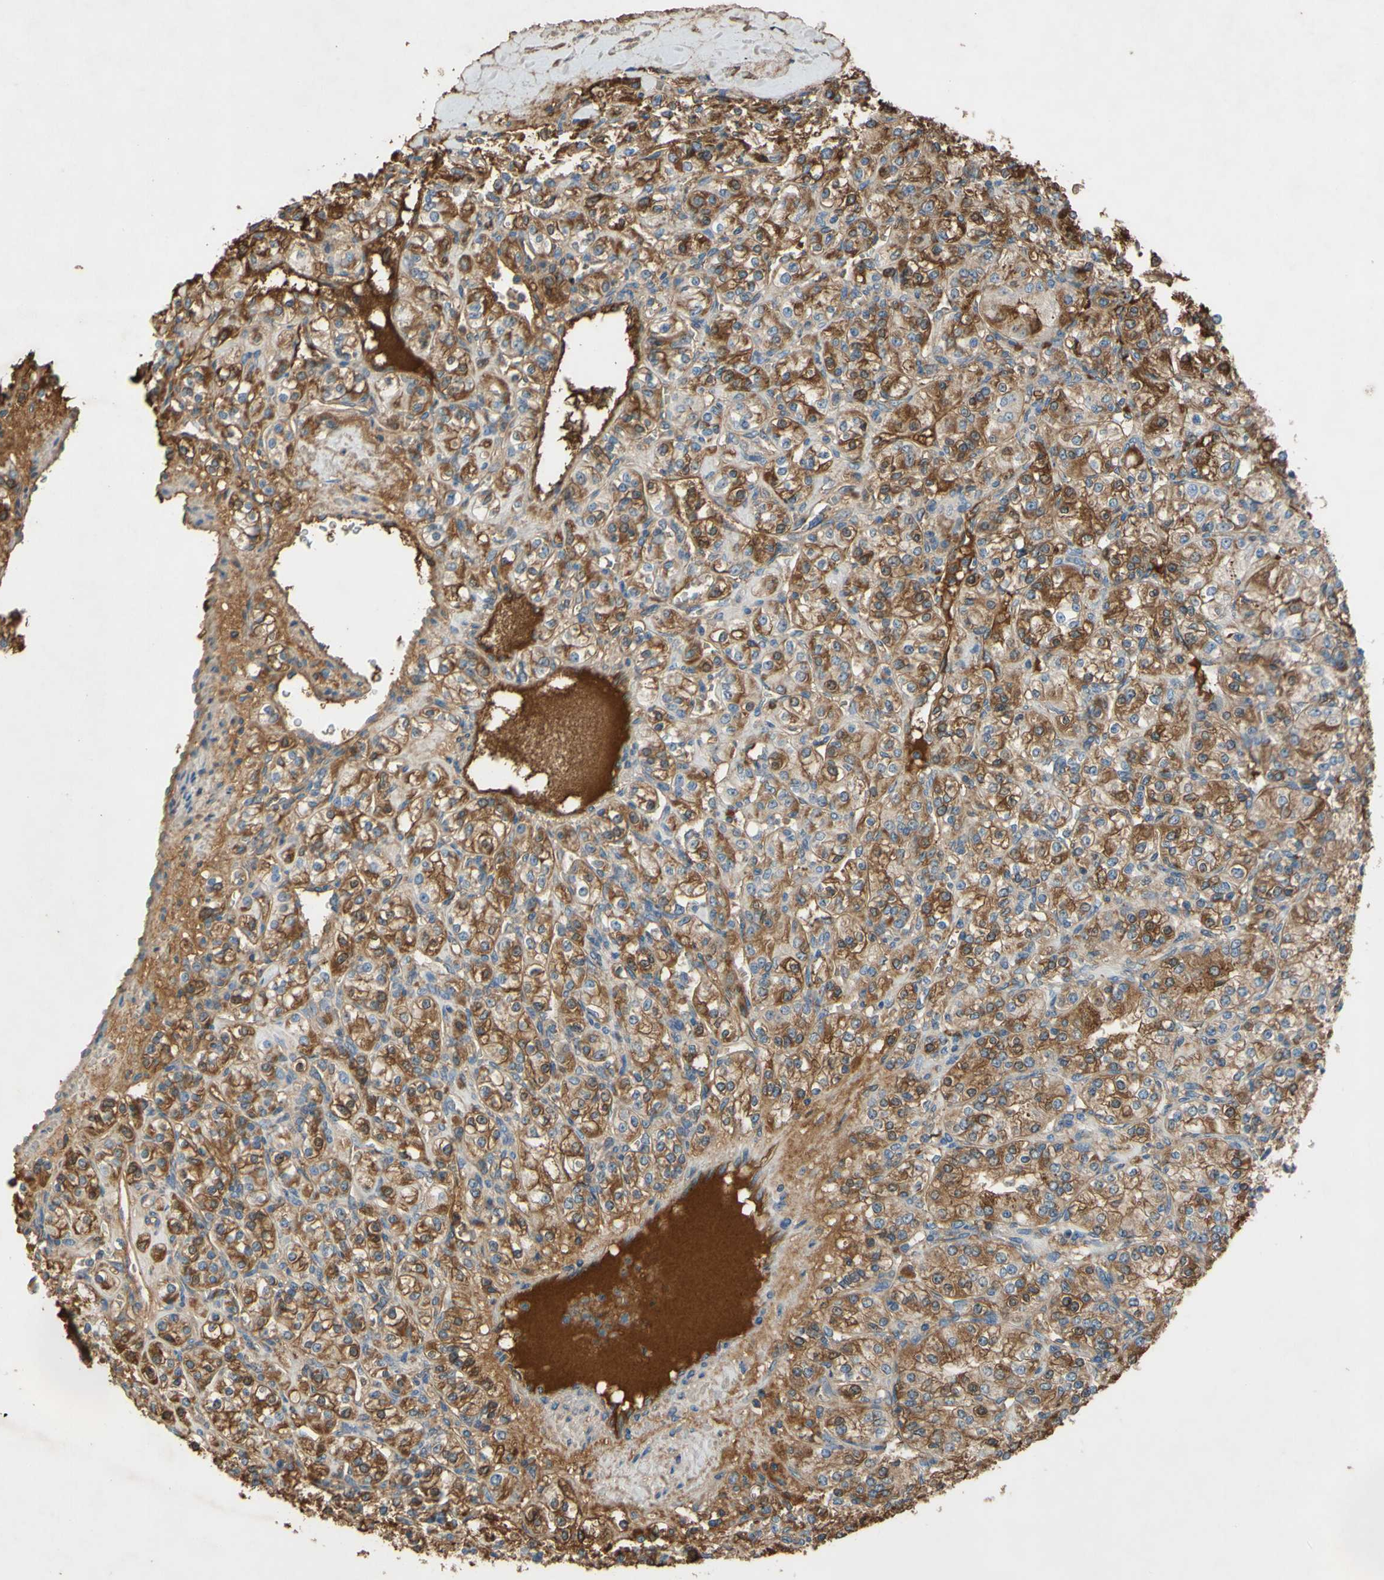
{"staining": {"intensity": "moderate", "quantity": ">75%", "location": "cytoplasmic/membranous"}, "tissue": "renal cancer", "cell_type": "Tumor cells", "image_type": "cancer", "snomed": [{"axis": "morphology", "description": "Adenocarcinoma, NOS"}, {"axis": "topography", "description": "Kidney"}], "caption": "Adenocarcinoma (renal) stained with a protein marker exhibits moderate staining in tumor cells.", "gene": "TIMP2", "patient": {"sex": "male", "age": 77}}